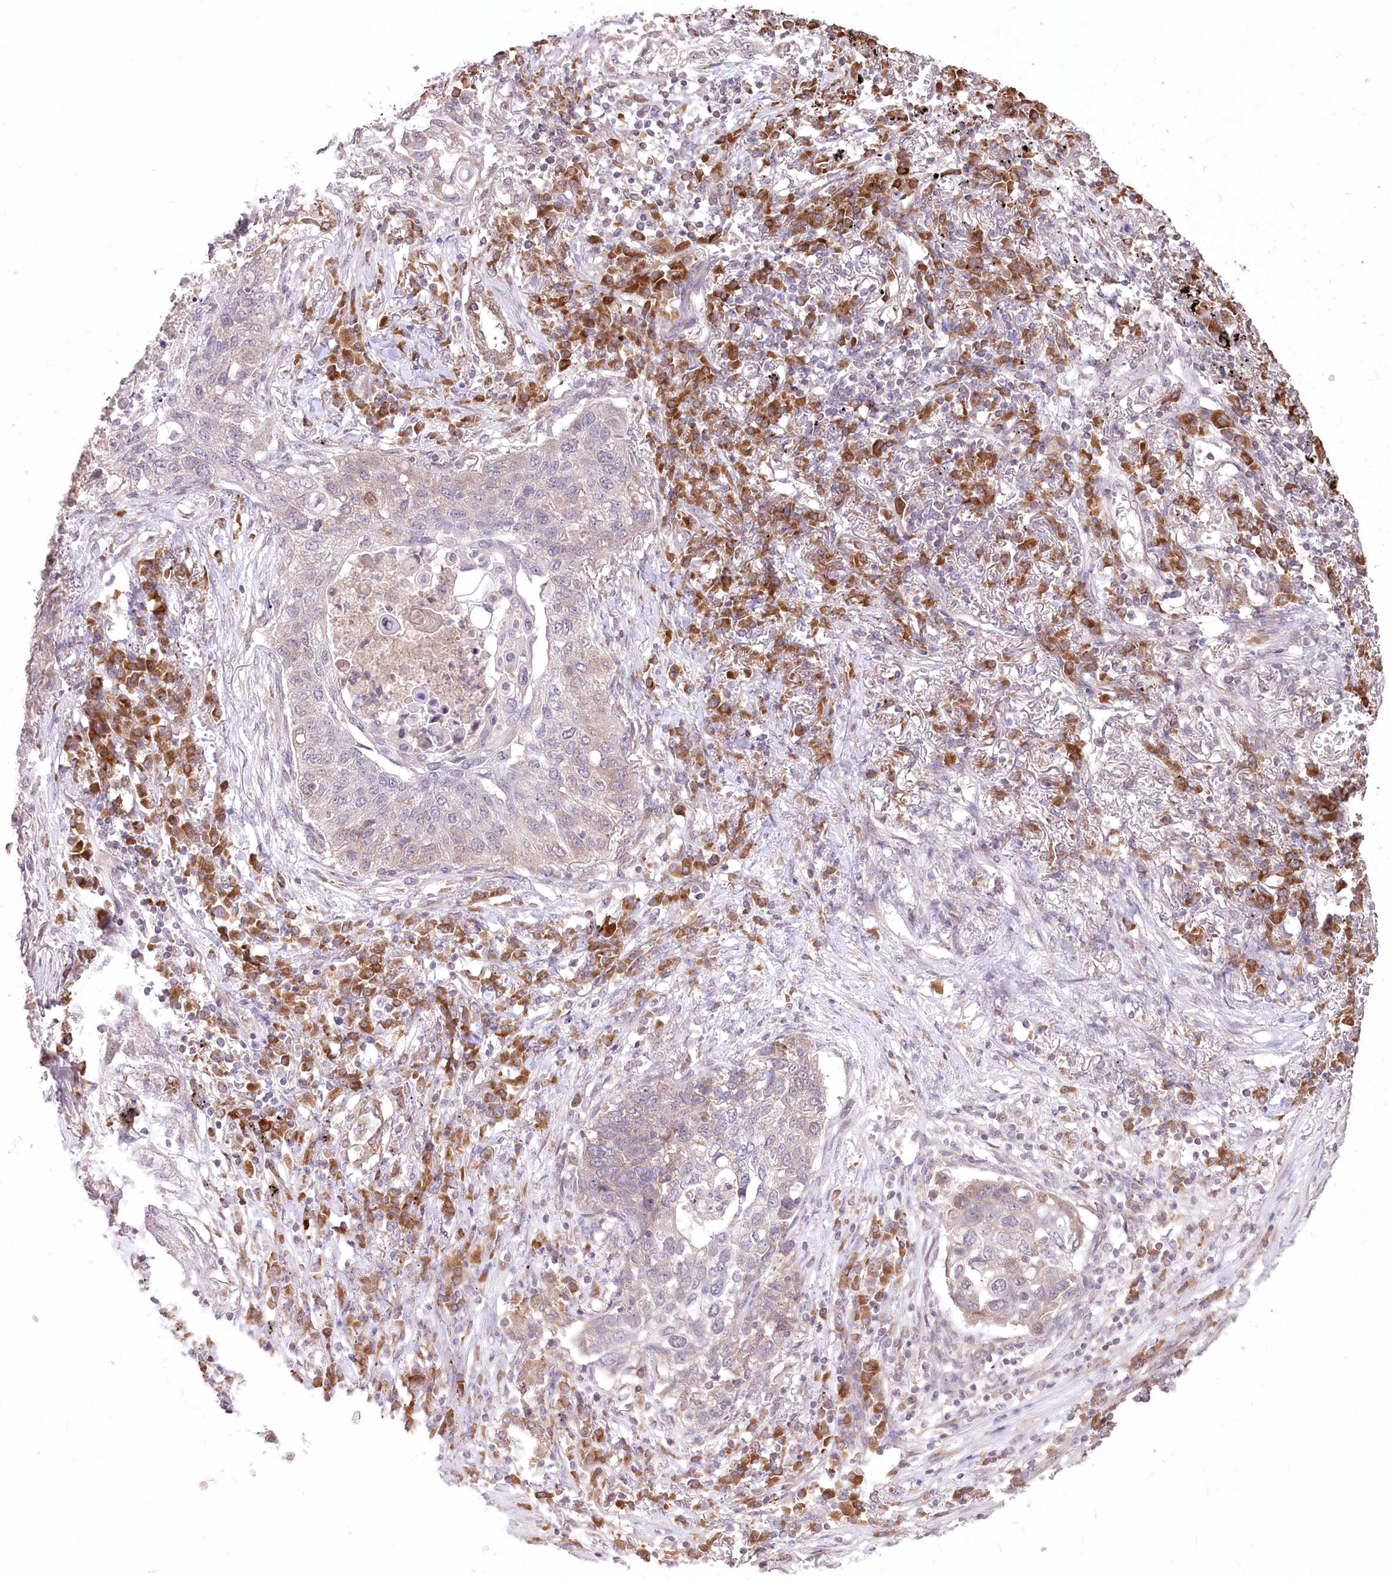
{"staining": {"intensity": "weak", "quantity": "<25%", "location": "cytoplasmic/membranous"}, "tissue": "lung cancer", "cell_type": "Tumor cells", "image_type": "cancer", "snomed": [{"axis": "morphology", "description": "Squamous cell carcinoma, NOS"}, {"axis": "topography", "description": "Lung"}], "caption": "This image is of squamous cell carcinoma (lung) stained with immunohistochemistry to label a protein in brown with the nuclei are counter-stained blue. There is no positivity in tumor cells.", "gene": "STT3B", "patient": {"sex": "female", "age": 63}}